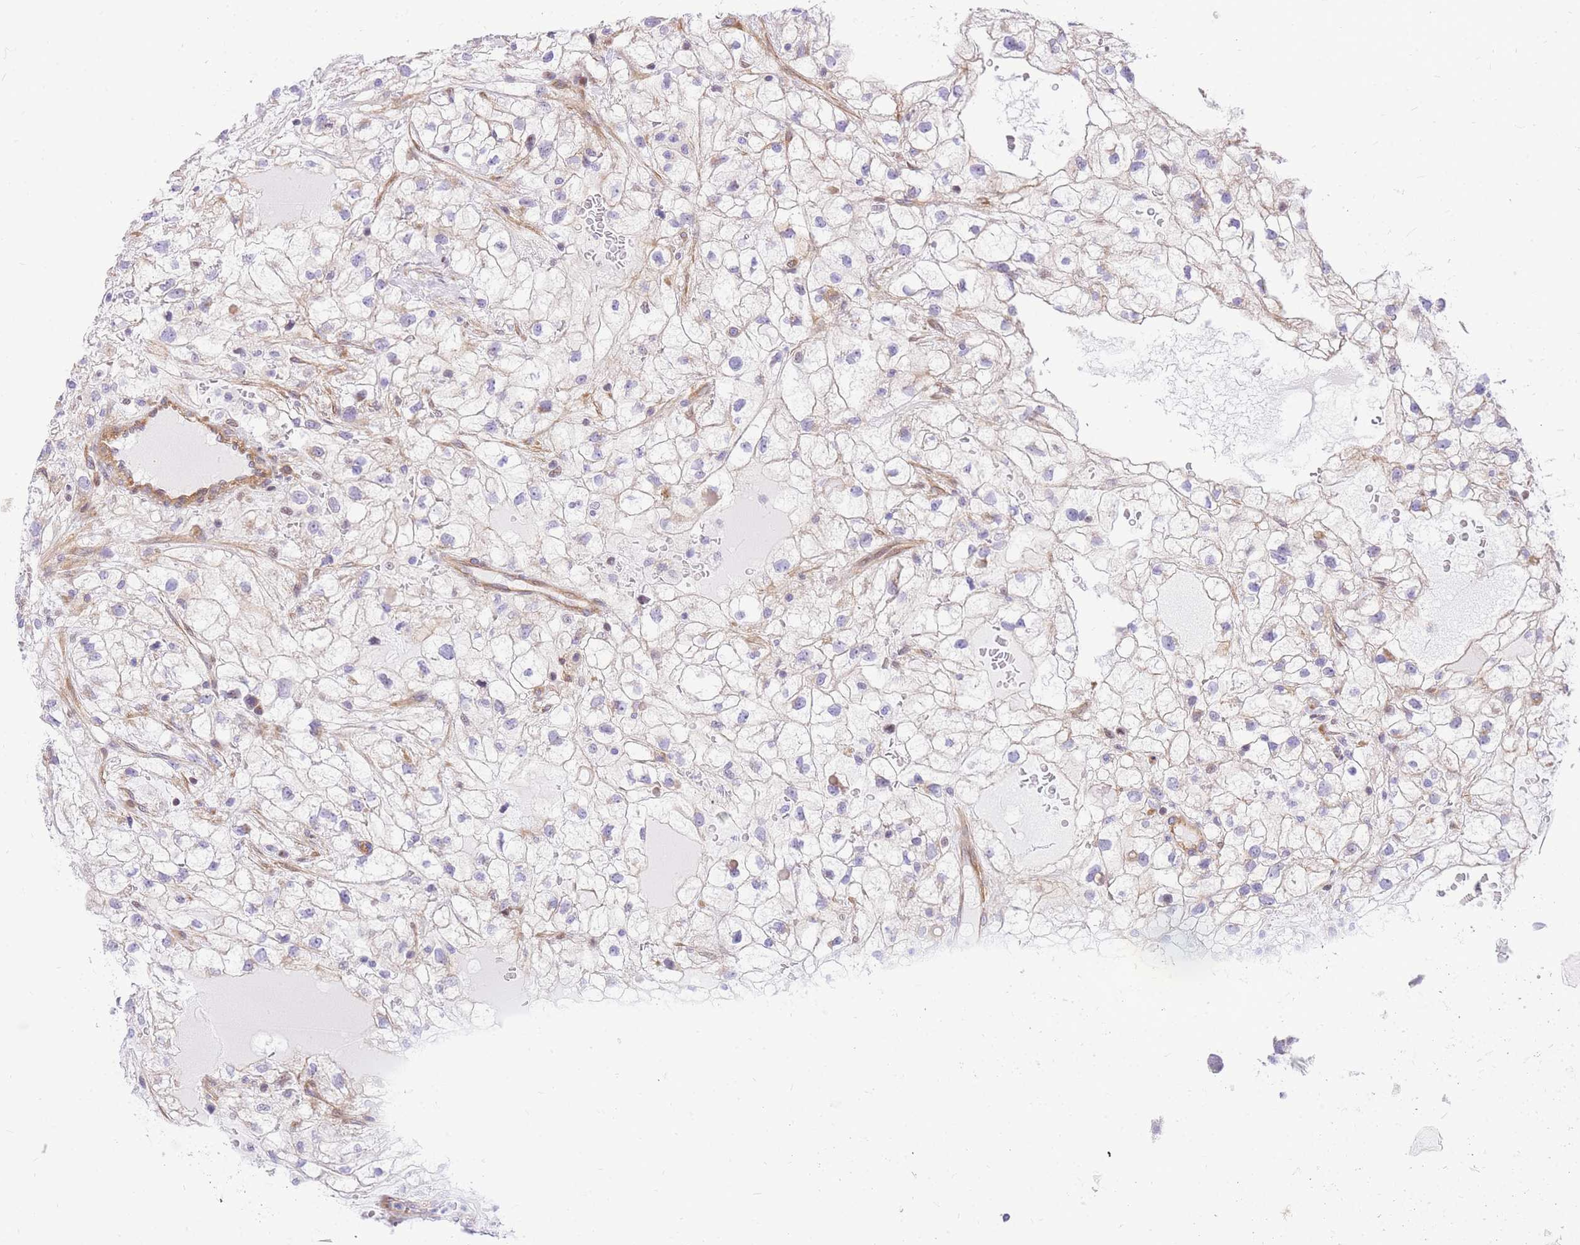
{"staining": {"intensity": "negative", "quantity": "none", "location": "none"}, "tissue": "renal cancer", "cell_type": "Tumor cells", "image_type": "cancer", "snomed": [{"axis": "morphology", "description": "Adenocarcinoma, NOS"}, {"axis": "topography", "description": "Kidney"}], "caption": "The histopathology image displays no staining of tumor cells in adenocarcinoma (renal).", "gene": "S100PBP", "patient": {"sex": "male", "age": 59}}